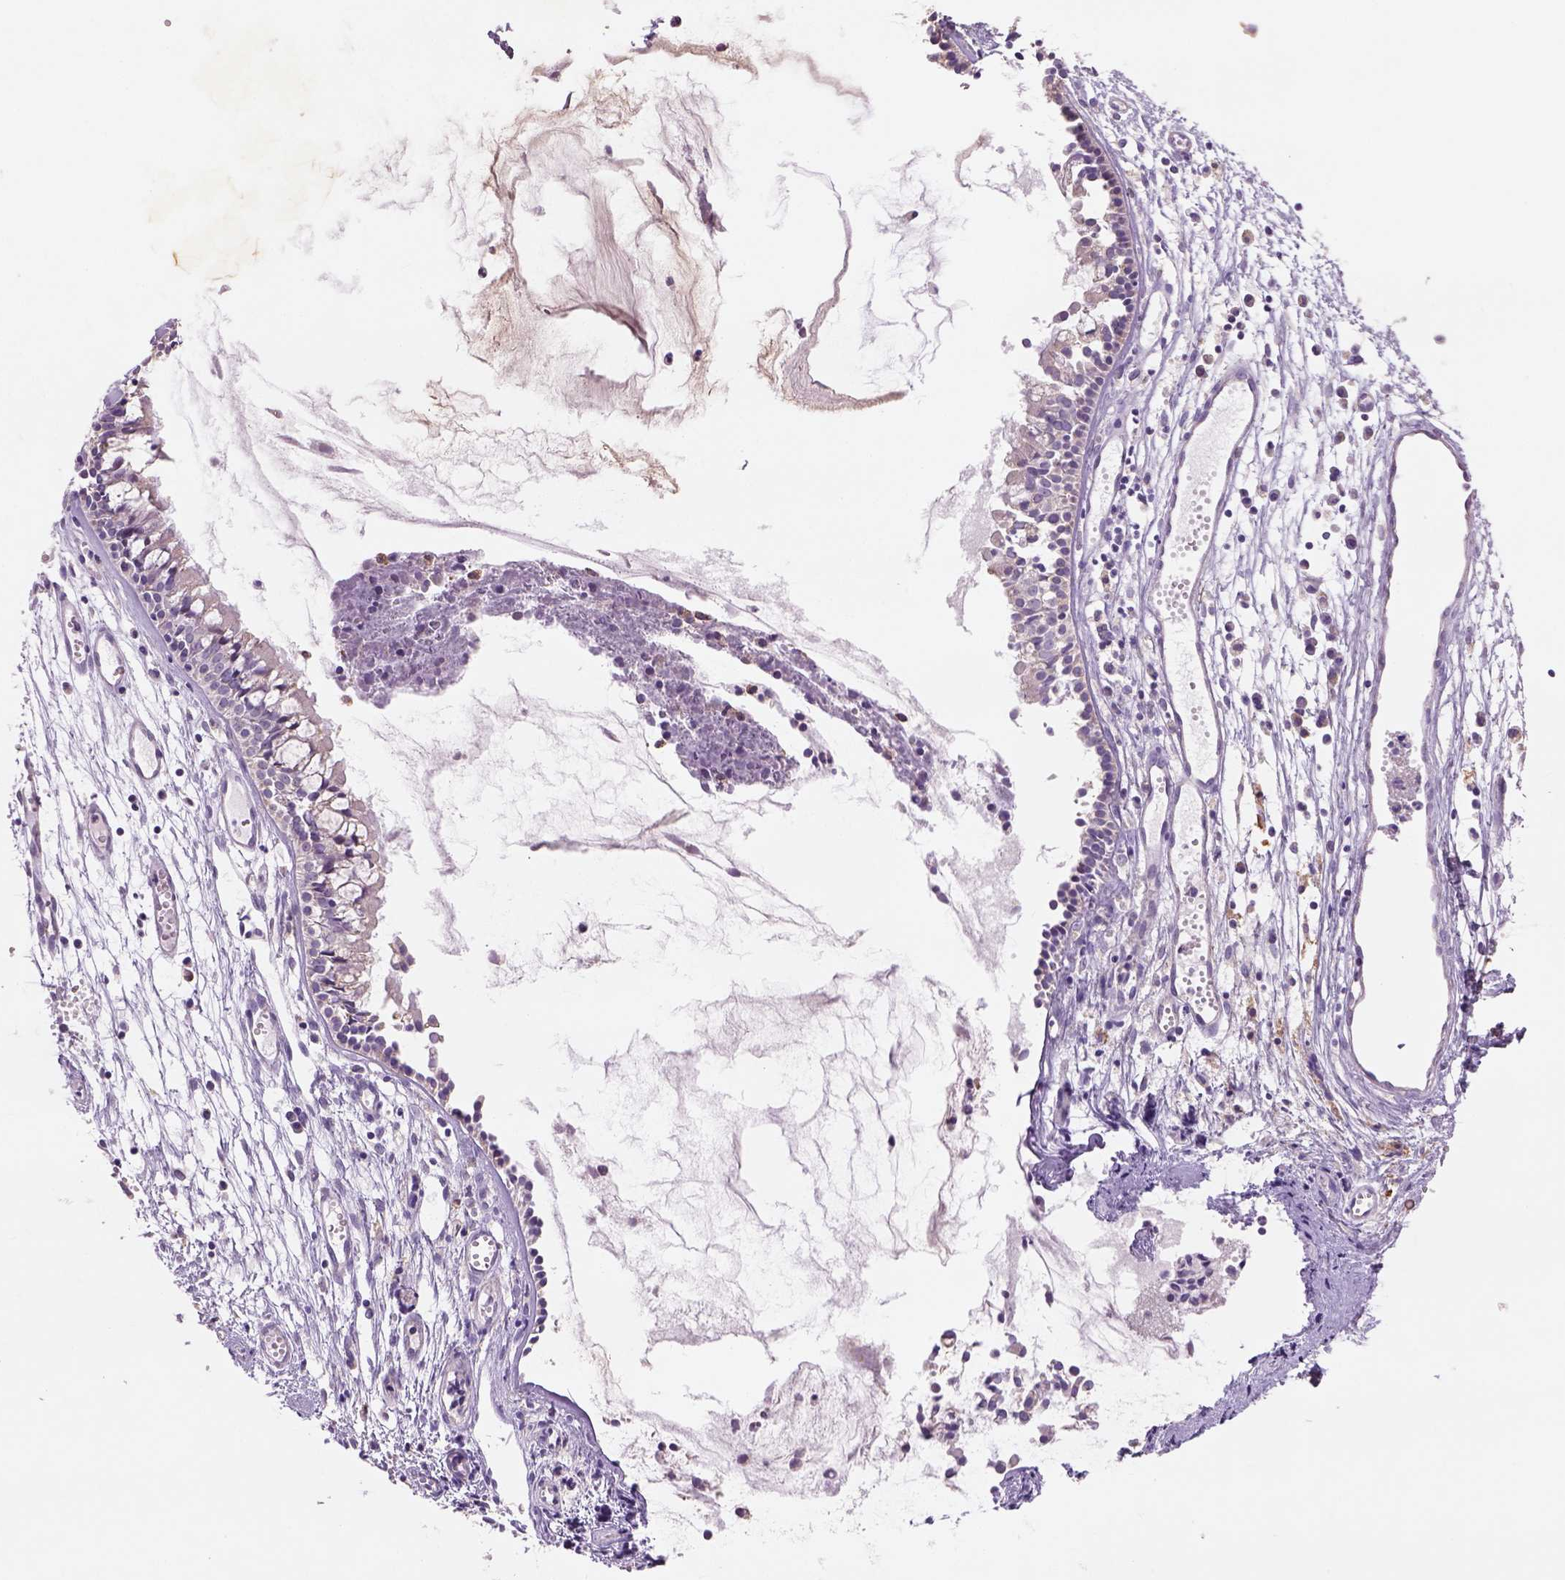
{"staining": {"intensity": "negative", "quantity": "none", "location": "none"}, "tissue": "nasopharynx", "cell_type": "Respiratory epithelial cells", "image_type": "normal", "snomed": [{"axis": "morphology", "description": "Normal tissue, NOS"}, {"axis": "topography", "description": "Nasopharynx"}], "caption": "There is no significant expression in respiratory epithelial cells of nasopharynx. Nuclei are stained in blue.", "gene": "NAALAD2", "patient": {"sex": "male", "age": 31}}